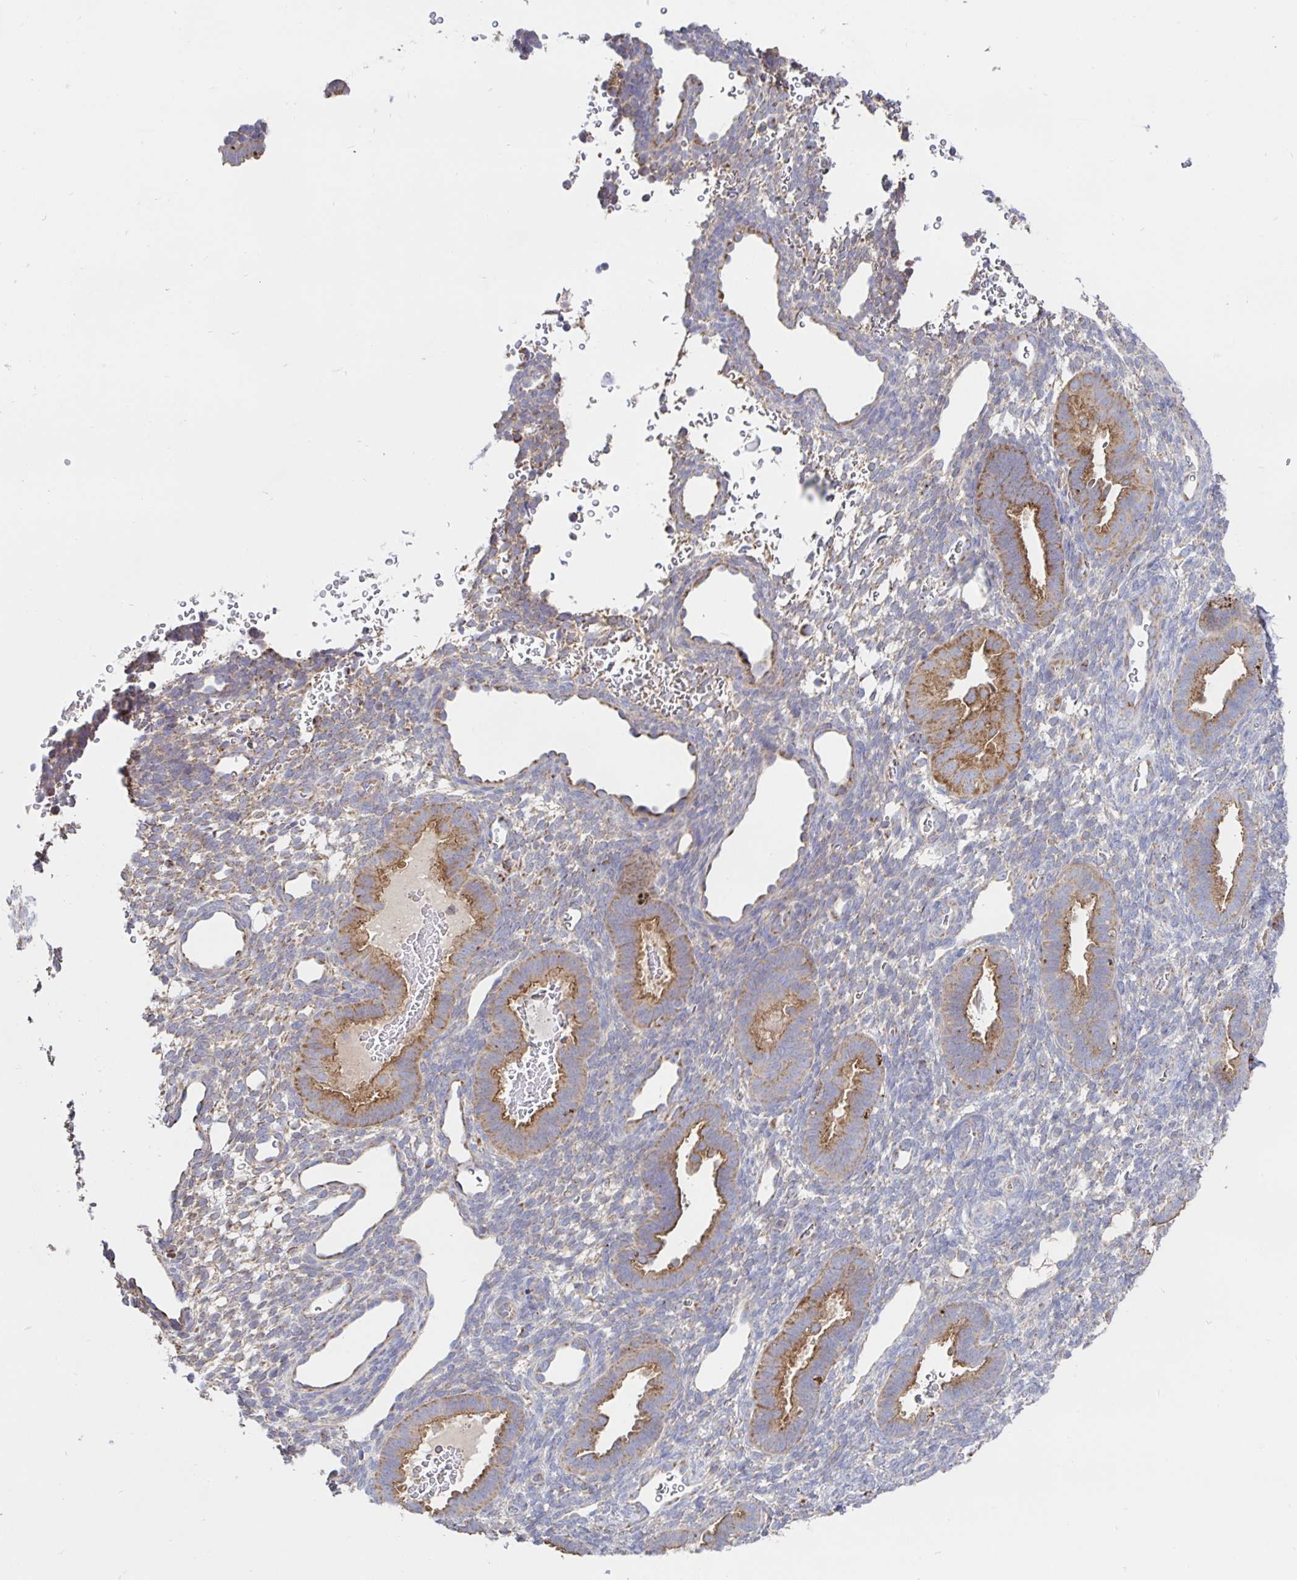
{"staining": {"intensity": "weak", "quantity": "<25%", "location": "cytoplasmic/membranous"}, "tissue": "endometrium", "cell_type": "Cells in endometrial stroma", "image_type": "normal", "snomed": [{"axis": "morphology", "description": "Normal tissue, NOS"}, {"axis": "topography", "description": "Endometrium"}], "caption": "Endometrium was stained to show a protein in brown. There is no significant staining in cells in endometrial stroma. (DAB (3,3'-diaminobenzidine) immunohistochemistry (IHC) visualized using brightfield microscopy, high magnification).", "gene": "PRDX3", "patient": {"sex": "female", "age": 34}}